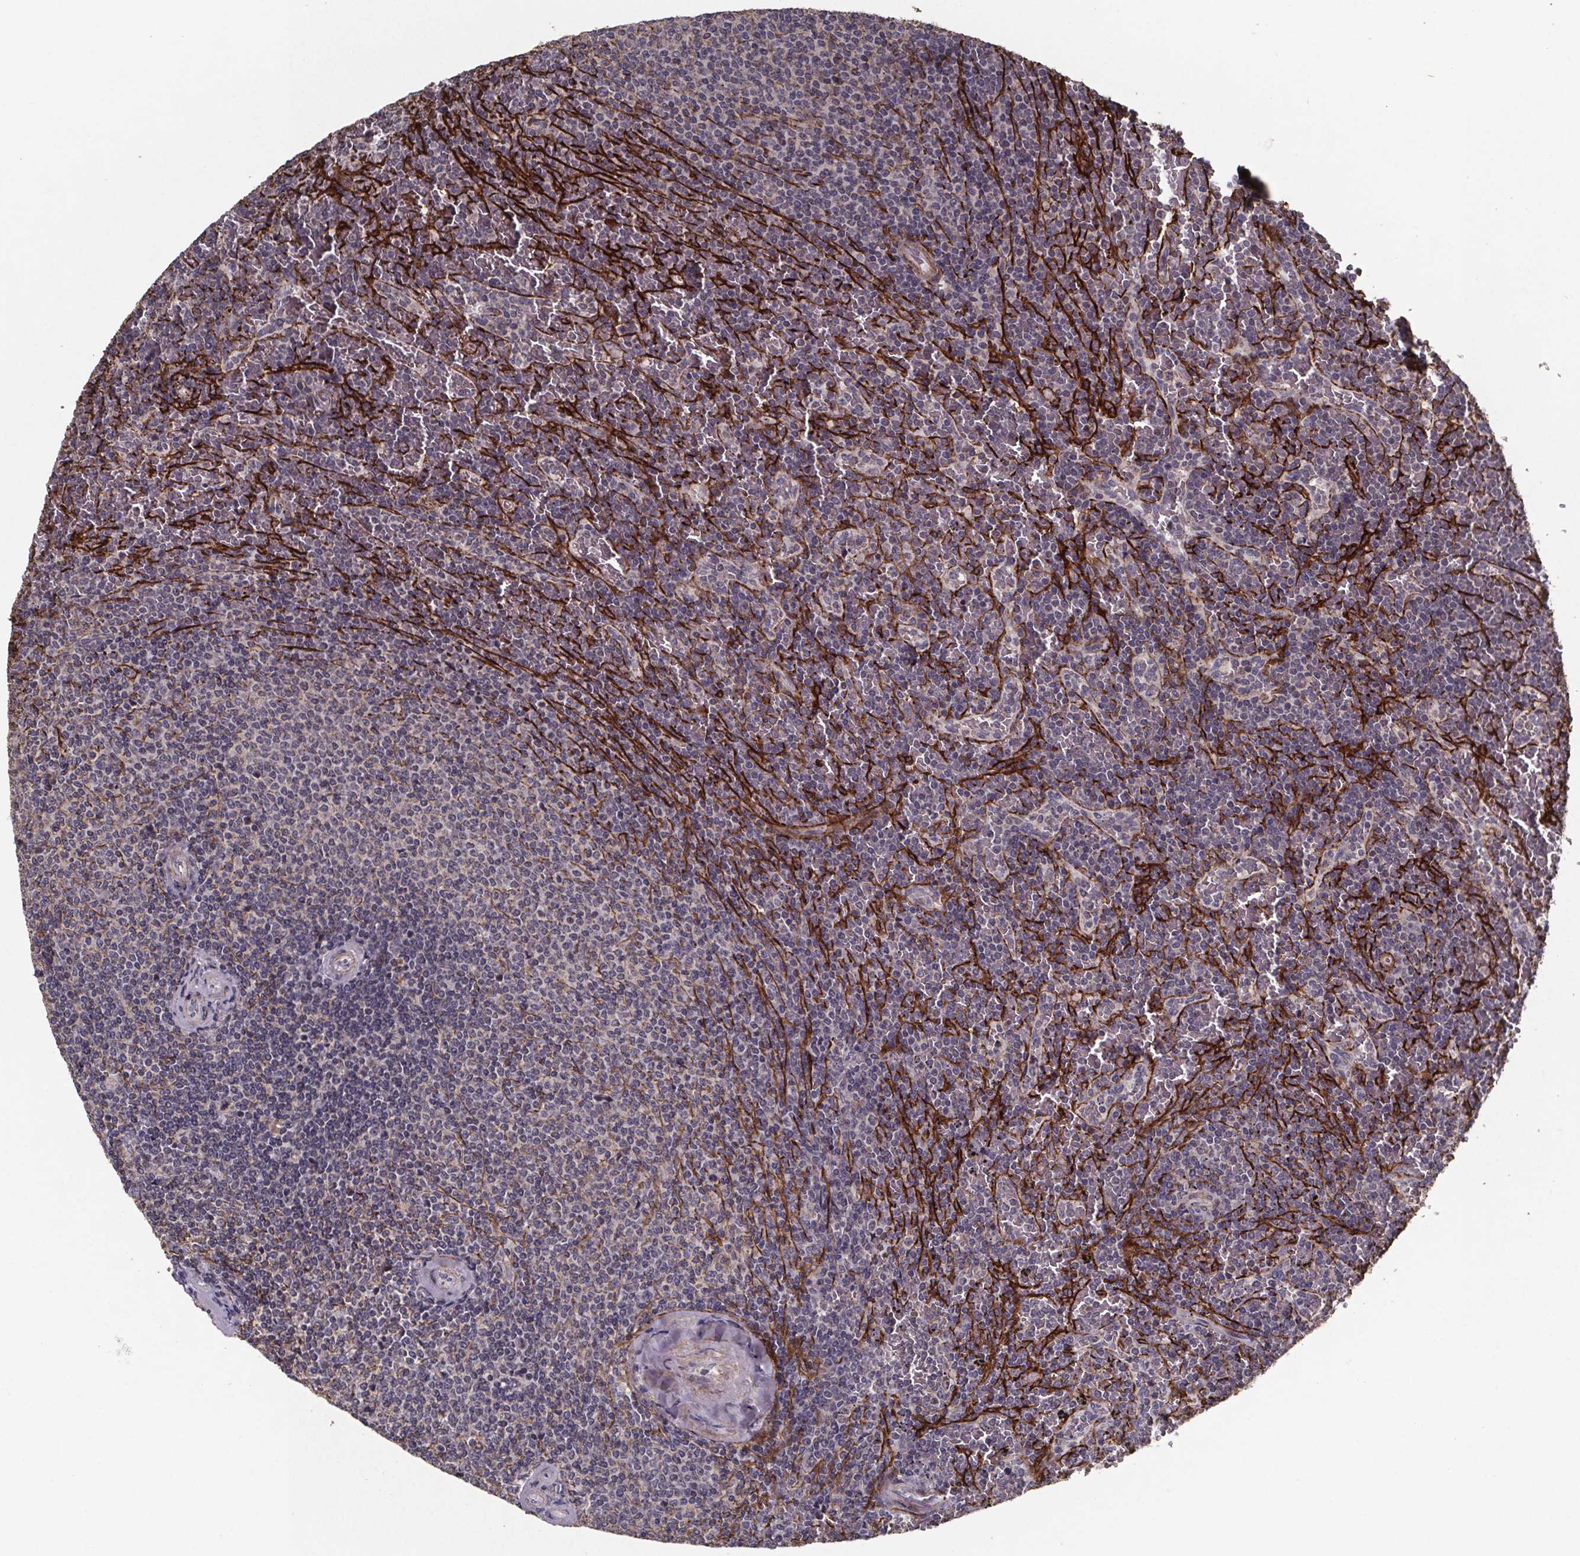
{"staining": {"intensity": "negative", "quantity": "none", "location": "none"}, "tissue": "lymphoma", "cell_type": "Tumor cells", "image_type": "cancer", "snomed": [{"axis": "morphology", "description": "Malignant lymphoma, non-Hodgkin's type, Low grade"}, {"axis": "topography", "description": "Spleen"}], "caption": "DAB immunohistochemical staining of lymphoma demonstrates no significant positivity in tumor cells. (DAB immunohistochemistry with hematoxylin counter stain).", "gene": "PALLD", "patient": {"sex": "female", "age": 77}}